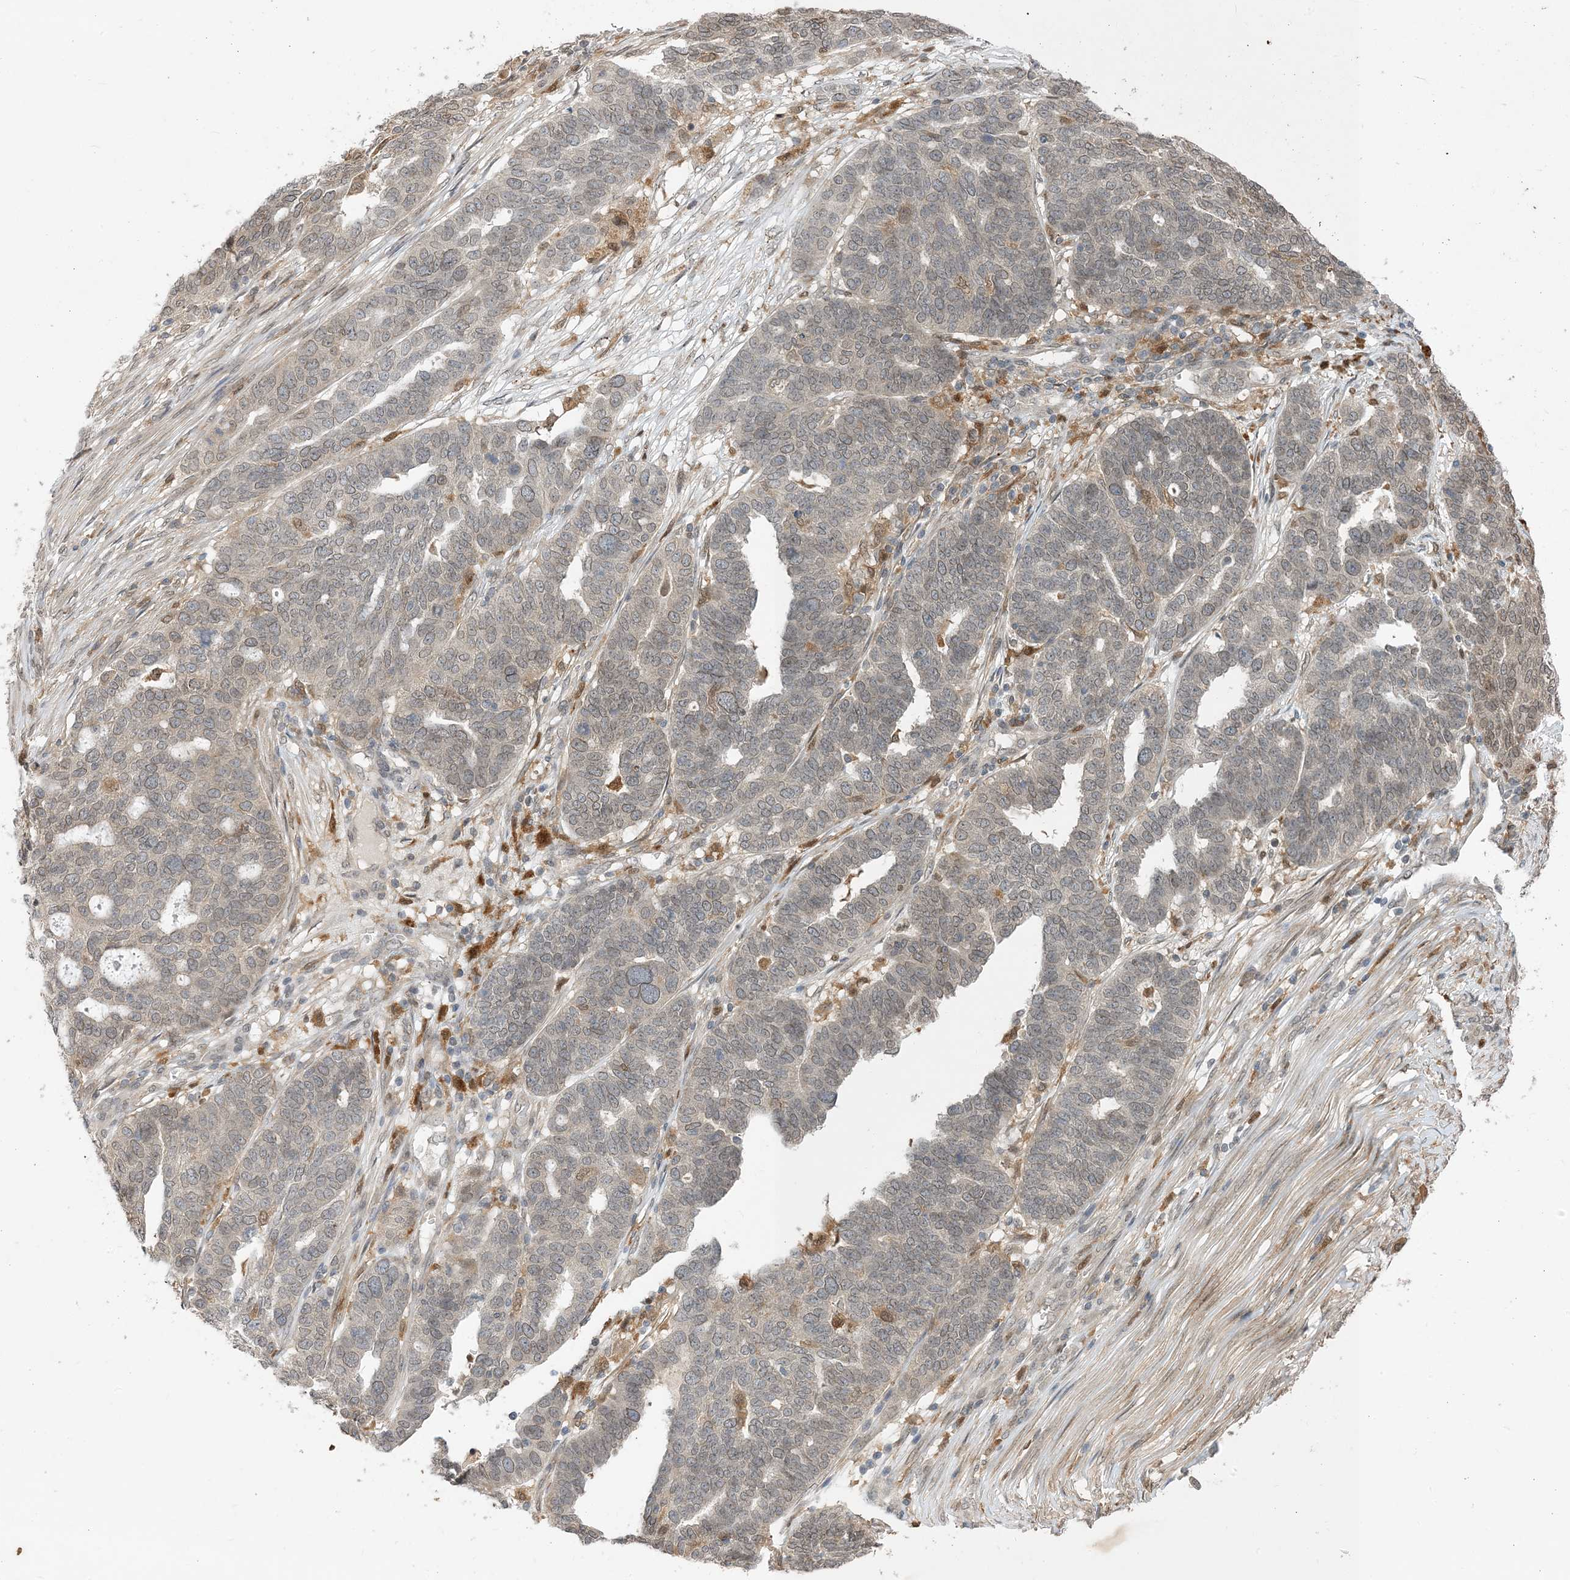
{"staining": {"intensity": "weak", "quantity": "25%-75%", "location": "cytoplasmic/membranous,nuclear"}, "tissue": "ovarian cancer", "cell_type": "Tumor cells", "image_type": "cancer", "snomed": [{"axis": "morphology", "description": "Cystadenocarcinoma, serous, NOS"}, {"axis": "topography", "description": "Ovary"}], "caption": "DAB (3,3'-diaminobenzidine) immunohistochemical staining of human ovarian serous cystadenocarcinoma demonstrates weak cytoplasmic/membranous and nuclear protein staining in about 25%-75% of tumor cells. (IHC, brightfield microscopy, high magnification).", "gene": "NAGK", "patient": {"sex": "female", "age": 59}}